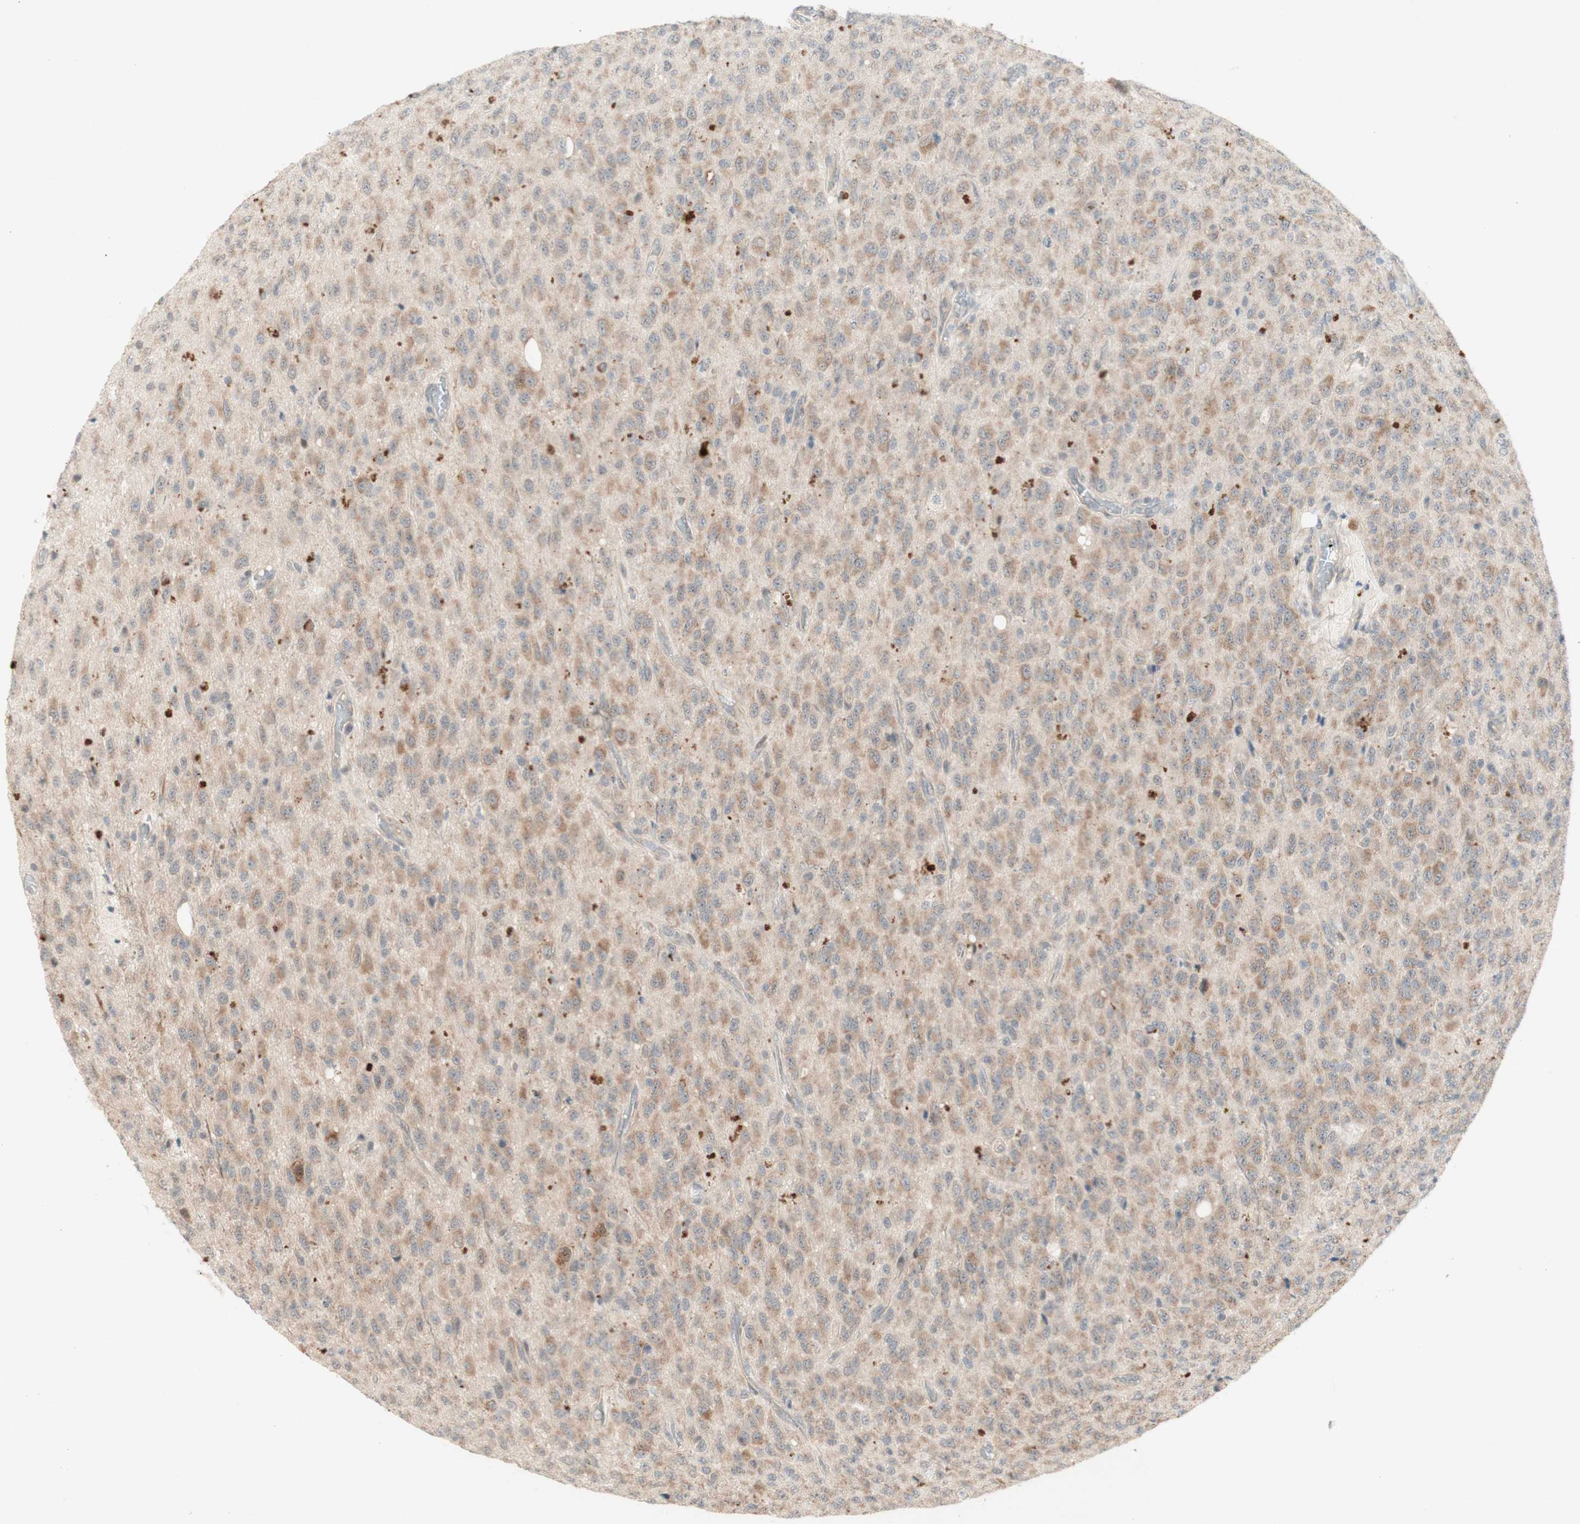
{"staining": {"intensity": "moderate", "quantity": "25%-75%", "location": "cytoplasmic/membranous"}, "tissue": "glioma", "cell_type": "Tumor cells", "image_type": "cancer", "snomed": [{"axis": "morphology", "description": "Glioma, malignant, High grade"}, {"axis": "topography", "description": "pancreas cauda"}], "caption": "Protein expression by IHC shows moderate cytoplasmic/membranous positivity in approximately 25%-75% of tumor cells in malignant glioma (high-grade).", "gene": "CYLD", "patient": {"sex": "male", "age": 60}}